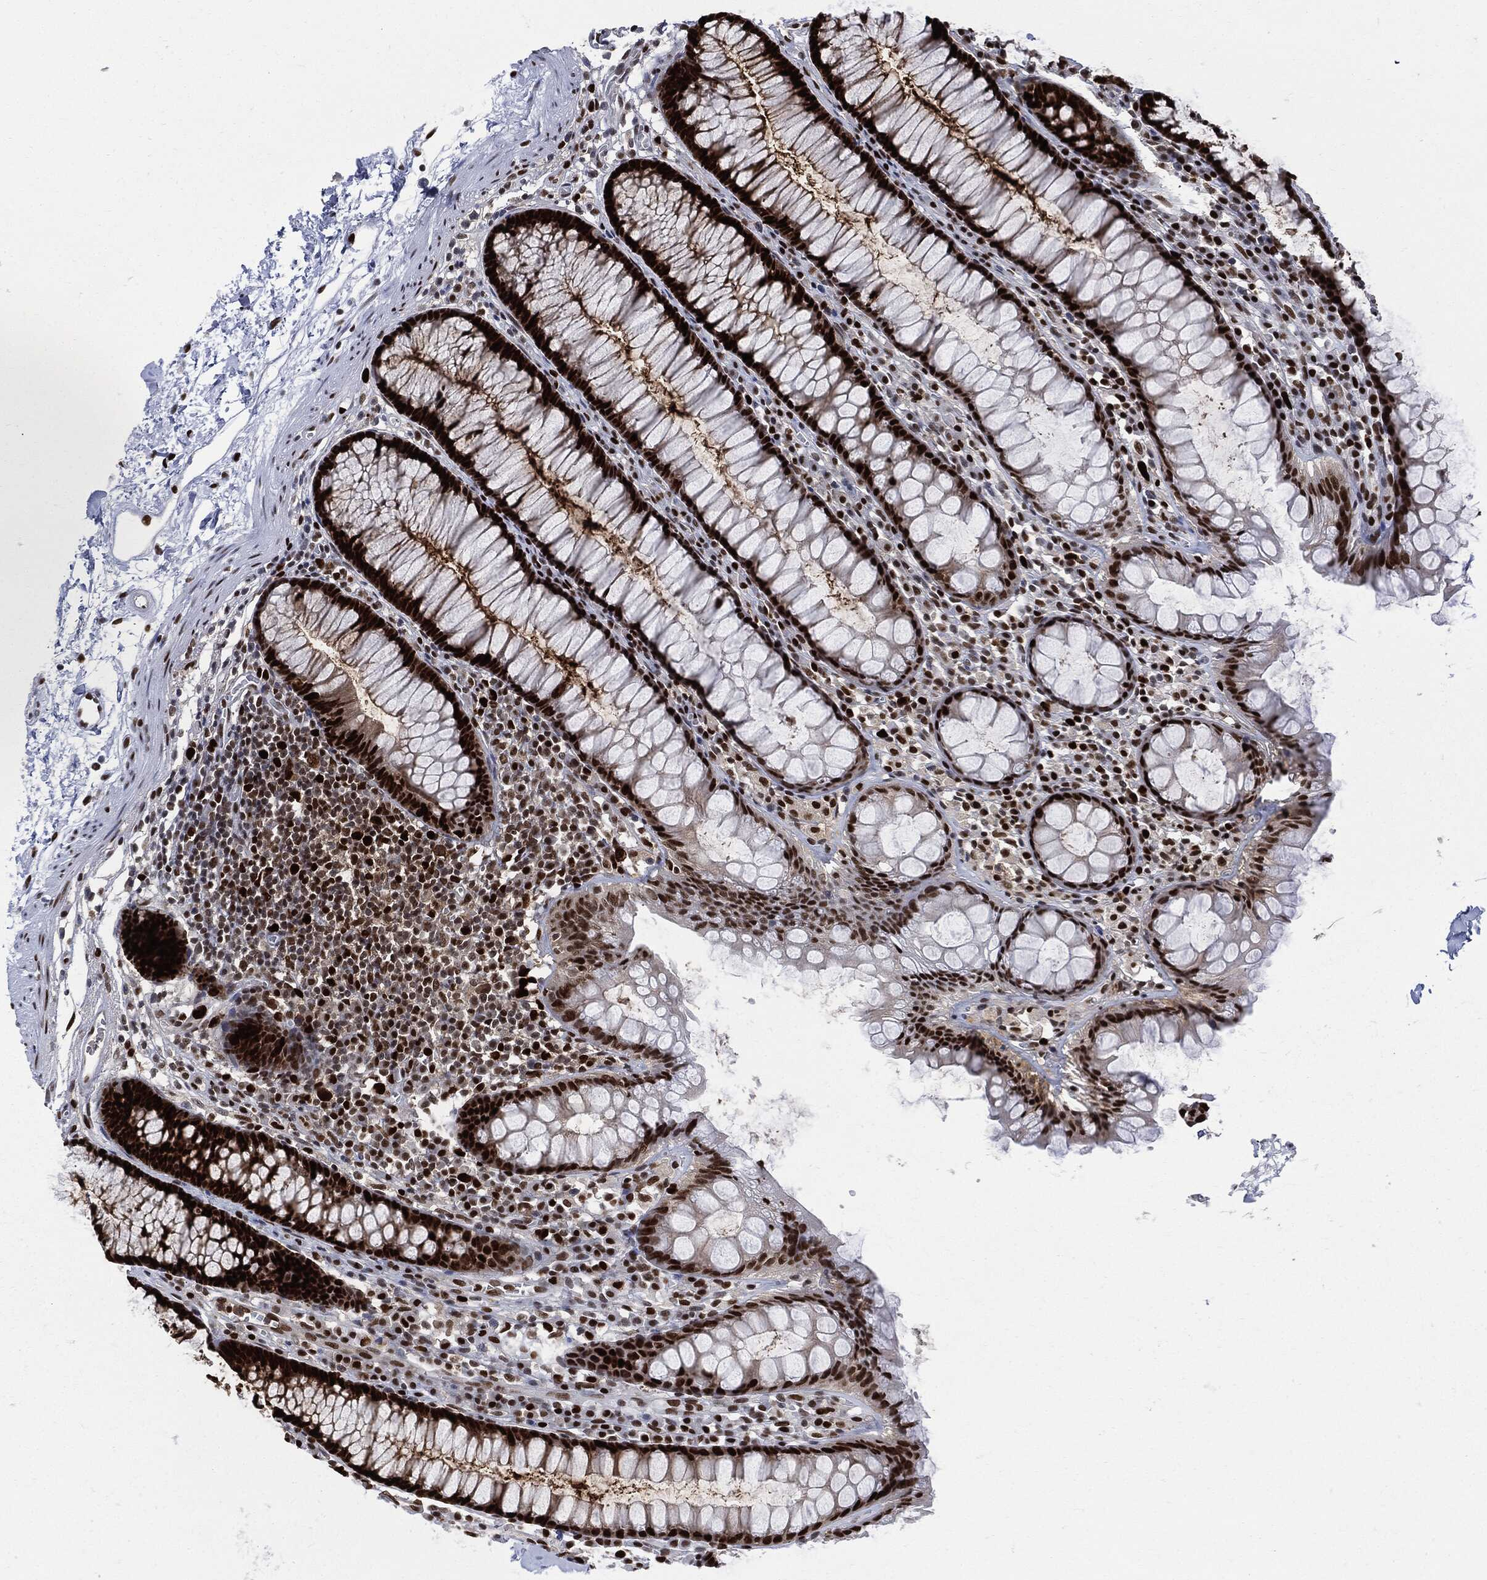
{"staining": {"intensity": "strong", "quantity": "<25%", "location": "nuclear"}, "tissue": "colon", "cell_type": "Endothelial cells", "image_type": "normal", "snomed": [{"axis": "morphology", "description": "Normal tissue, NOS"}, {"axis": "topography", "description": "Colon"}], "caption": "Strong nuclear staining is identified in about <25% of endothelial cells in normal colon.", "gene": "PCNA", "patient": {"sex": "male", "age": 76}}